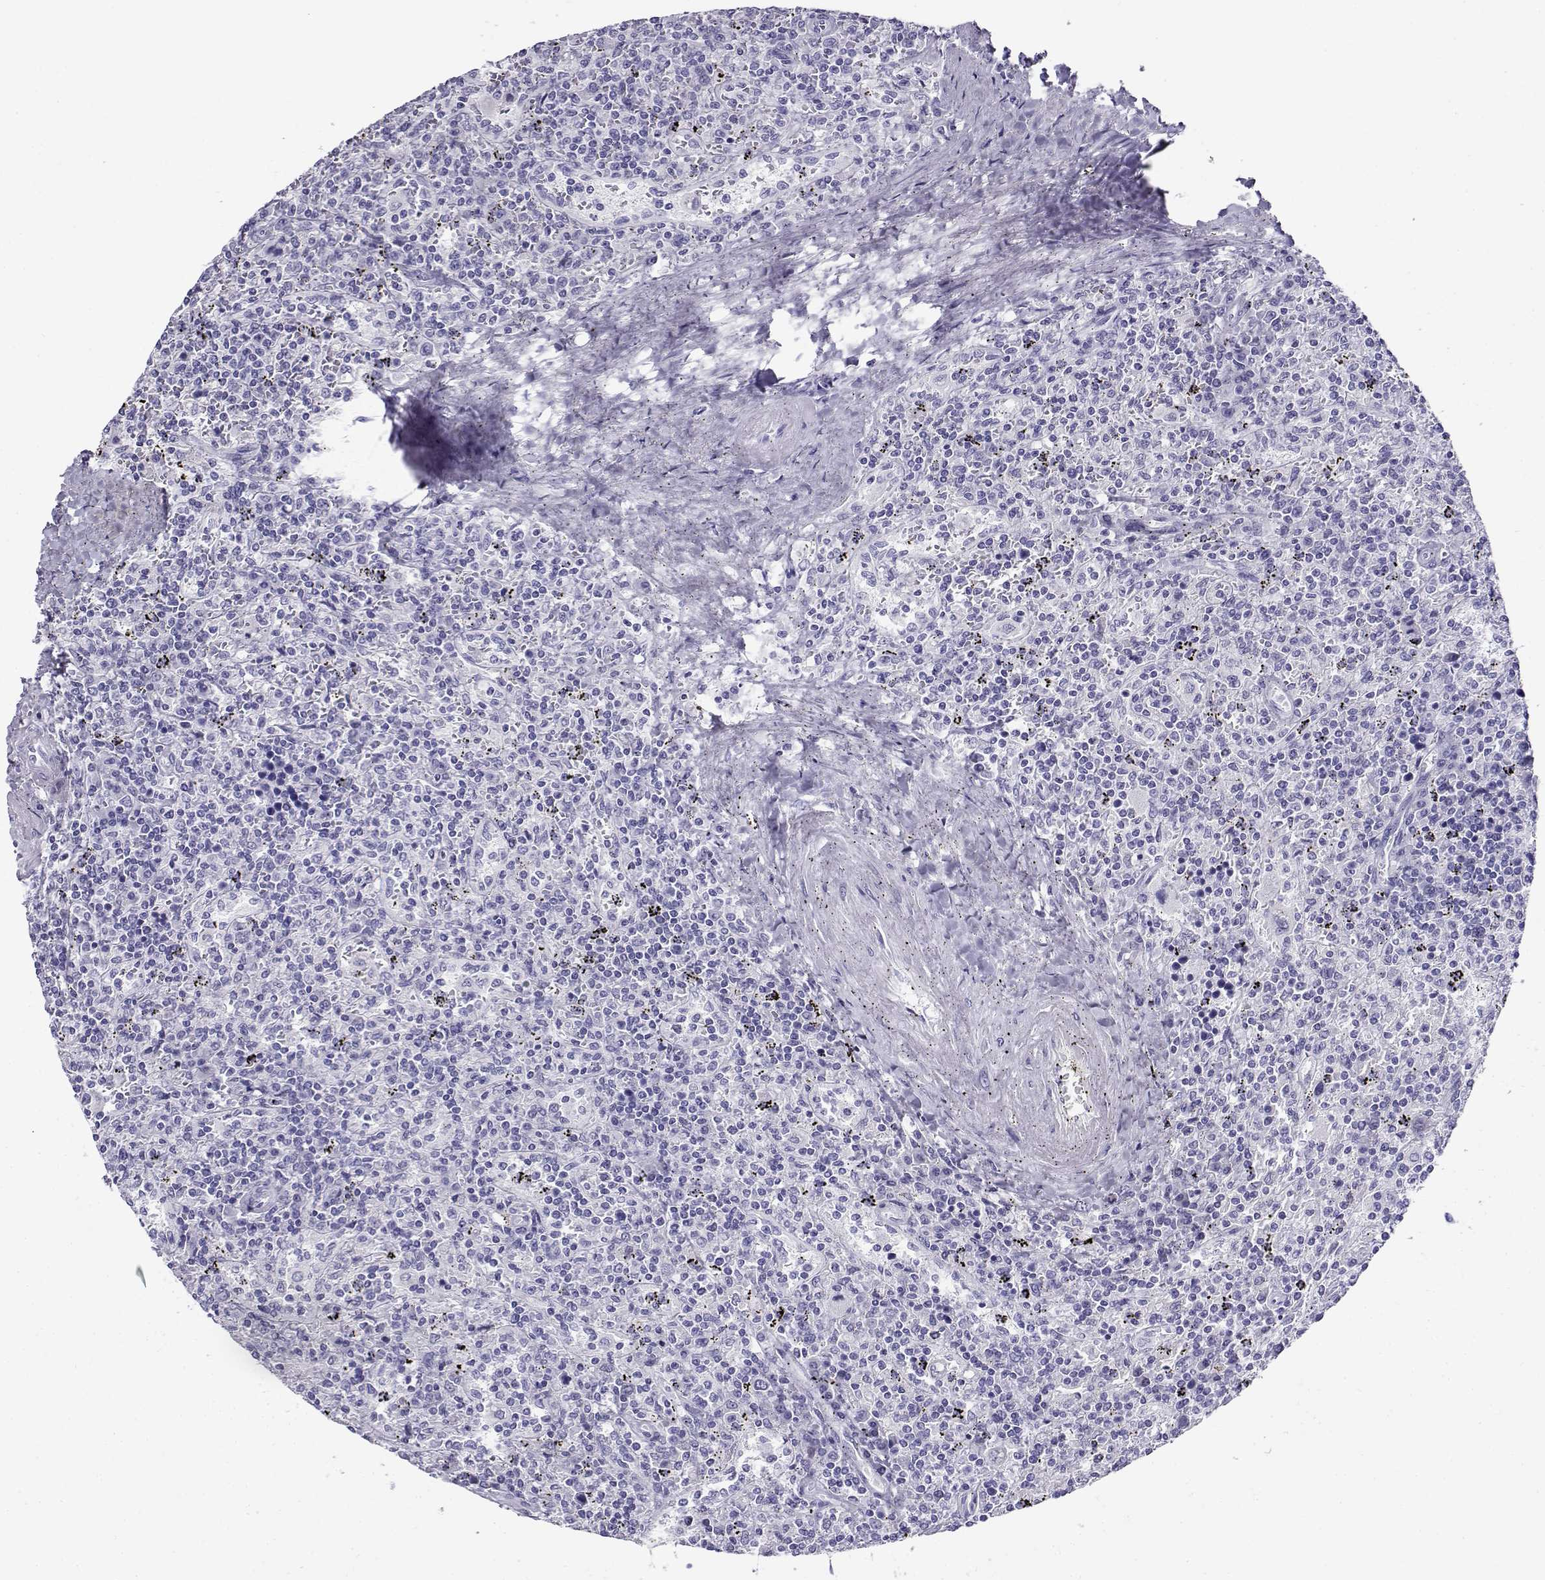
{"staining": {"intensity": "negative", "quantity": "none", "location": "none"}, "tissue": "lymphoma", "cell_type": "Tumor cells", "image_type": "cancer", "snomed": [{"axis": "morphology", "description": "Malignant lymphoma, non-Hodgkin's type, Low grade"}, {"axis": "topography", "description": "Spleen"}], "caption": "Protein analysis of lymphoma exhibits no significant staining in tumor cells. (Brightfield microscopy of DAB immunohistochemistry at high magnification).", "gene": "CABS1", "patient": {"sex": "male", "age": 62}}